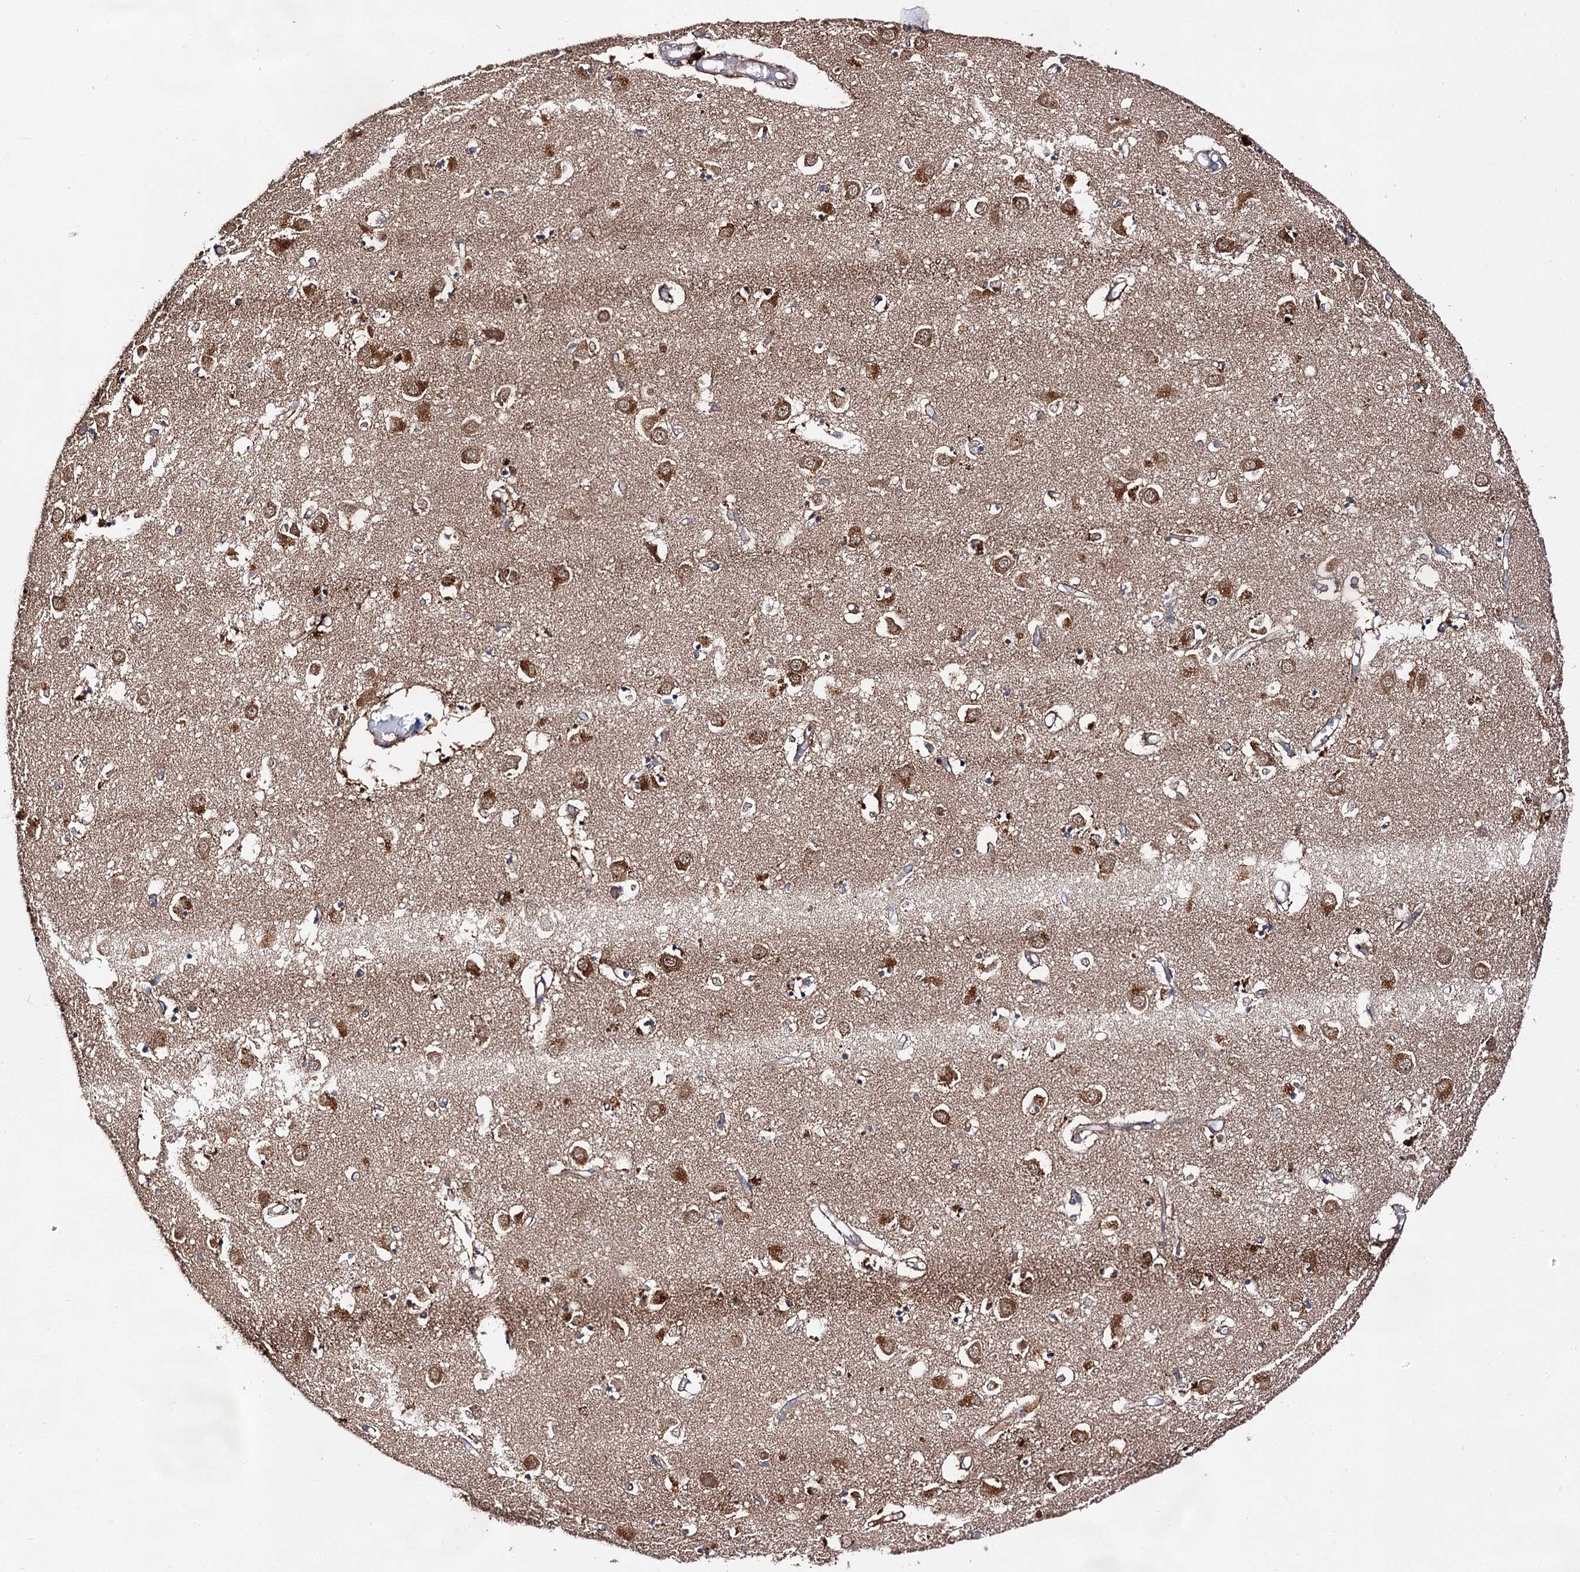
{"staining": {"intensity": "moderate", "quantity": "25%-75%", "location": "cytoplasmic/membranous"}, "tissue": "caudate", "cell_type": "Glial cells", "image_type": "normal", "snomed": [{"axis": "morphology", "description": "Normal tissue, NOS"}, {"axis": "topography", "description": "Lateral ventricle wall"}], "caption": "A medium amount of moderate cytoplasmic/membranous positivity is present in approximately 25%-75% of glial cells in benign caudate.", "gene": "NAA25", "patient": {"sex": "male", "age": 70}}